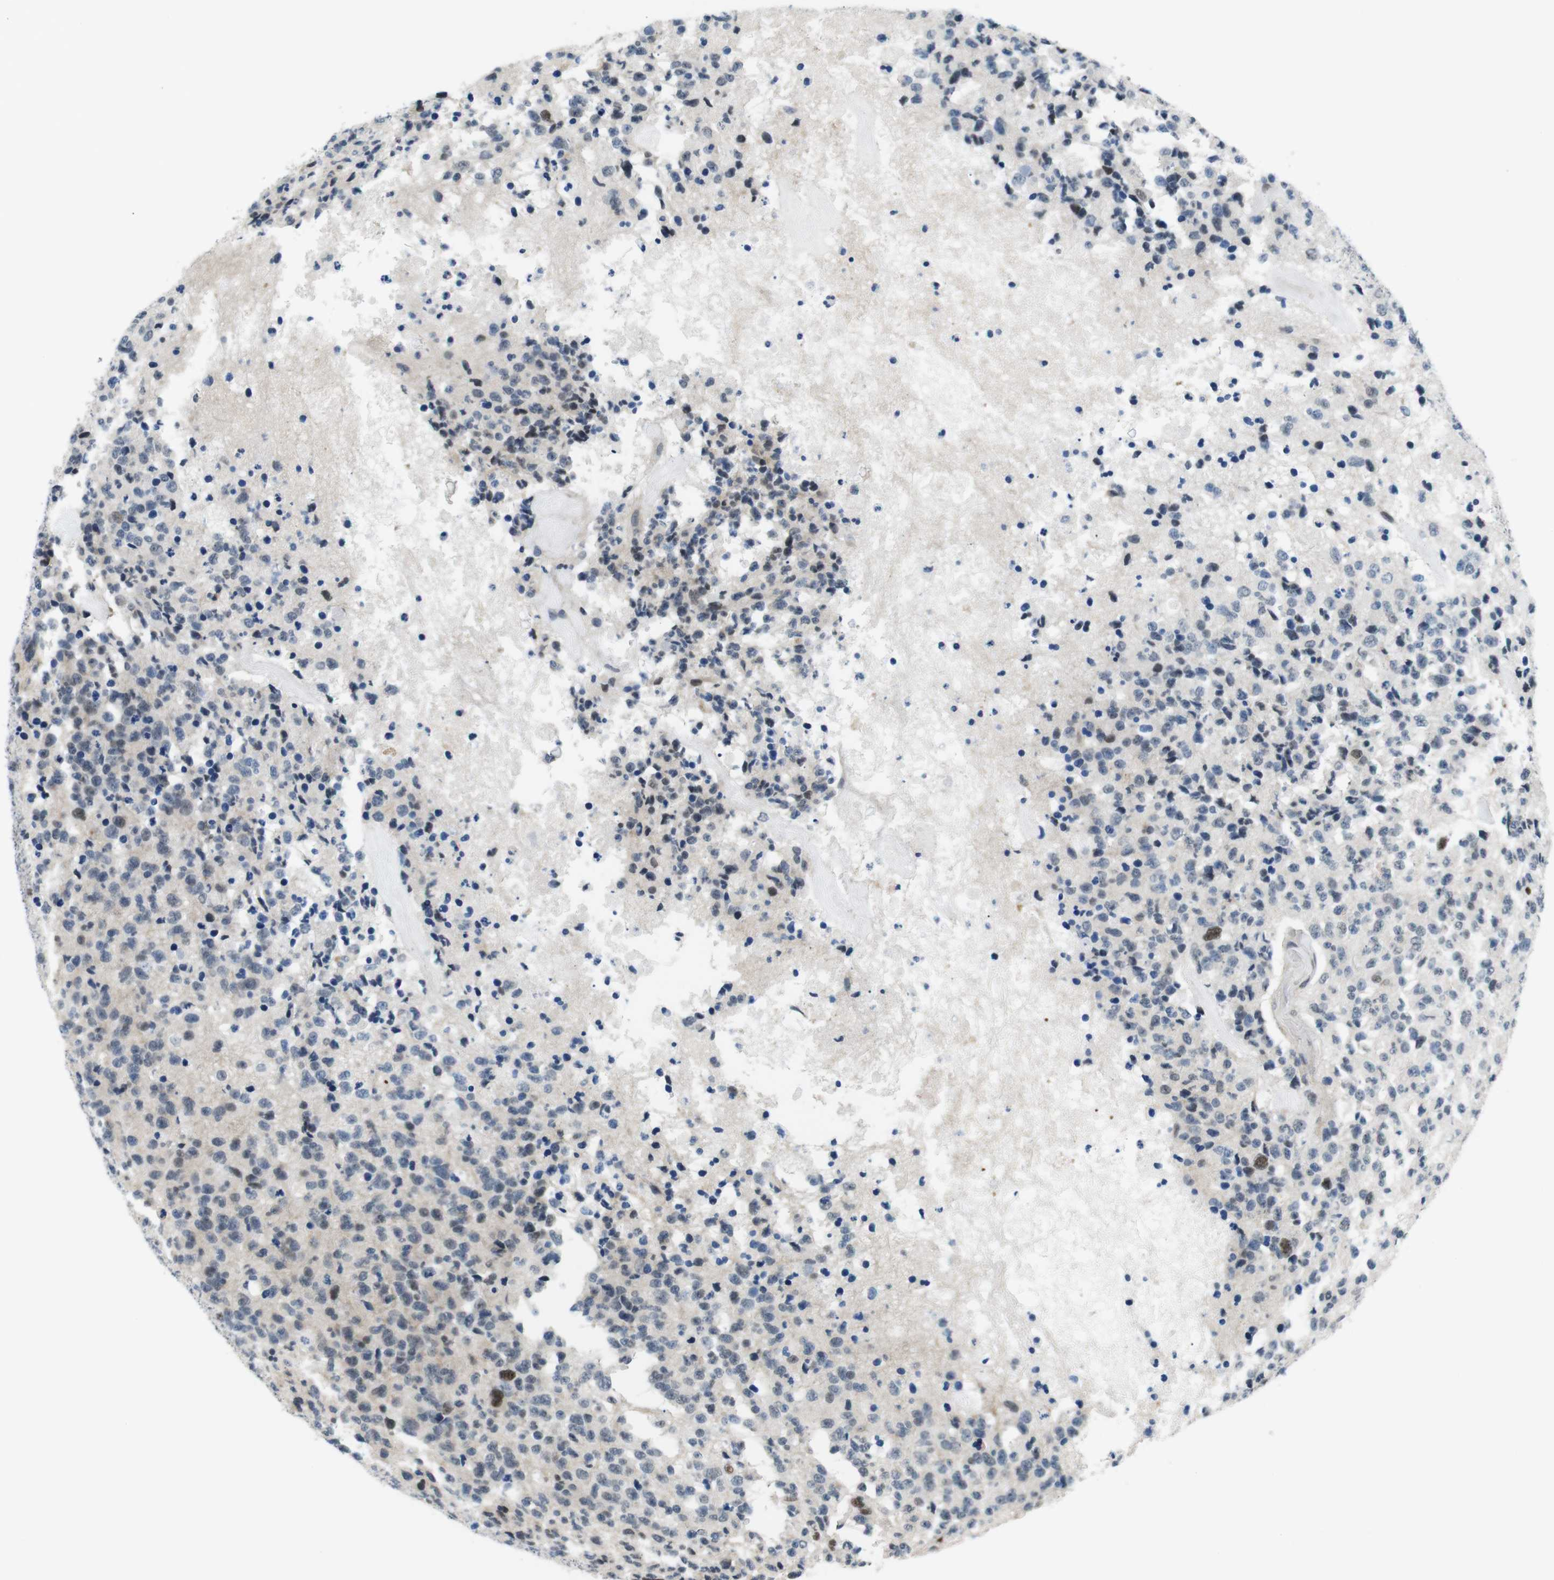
{"staining": {"intensity": "moderate", "quantity": "<25%", "location": "nuclear"}, "tissue": "glioma", "cell_type": "Tumor cells", "image_type": "cancer", "snomed": [{"axis": "morphology", "description": "Glioma, malignant, High grade"}, {"axis": "topography", "description": "pancreas cauda"}], "caption": "A high-resolution histopathology image shows immunohistochemistry staining of glioma, which shows moderate nuclear staining in about <25% of tumor cells. Nuclei are stained in blue.", "gene": "SMCO2", "patient": {"sex": "male", "age": 60}}